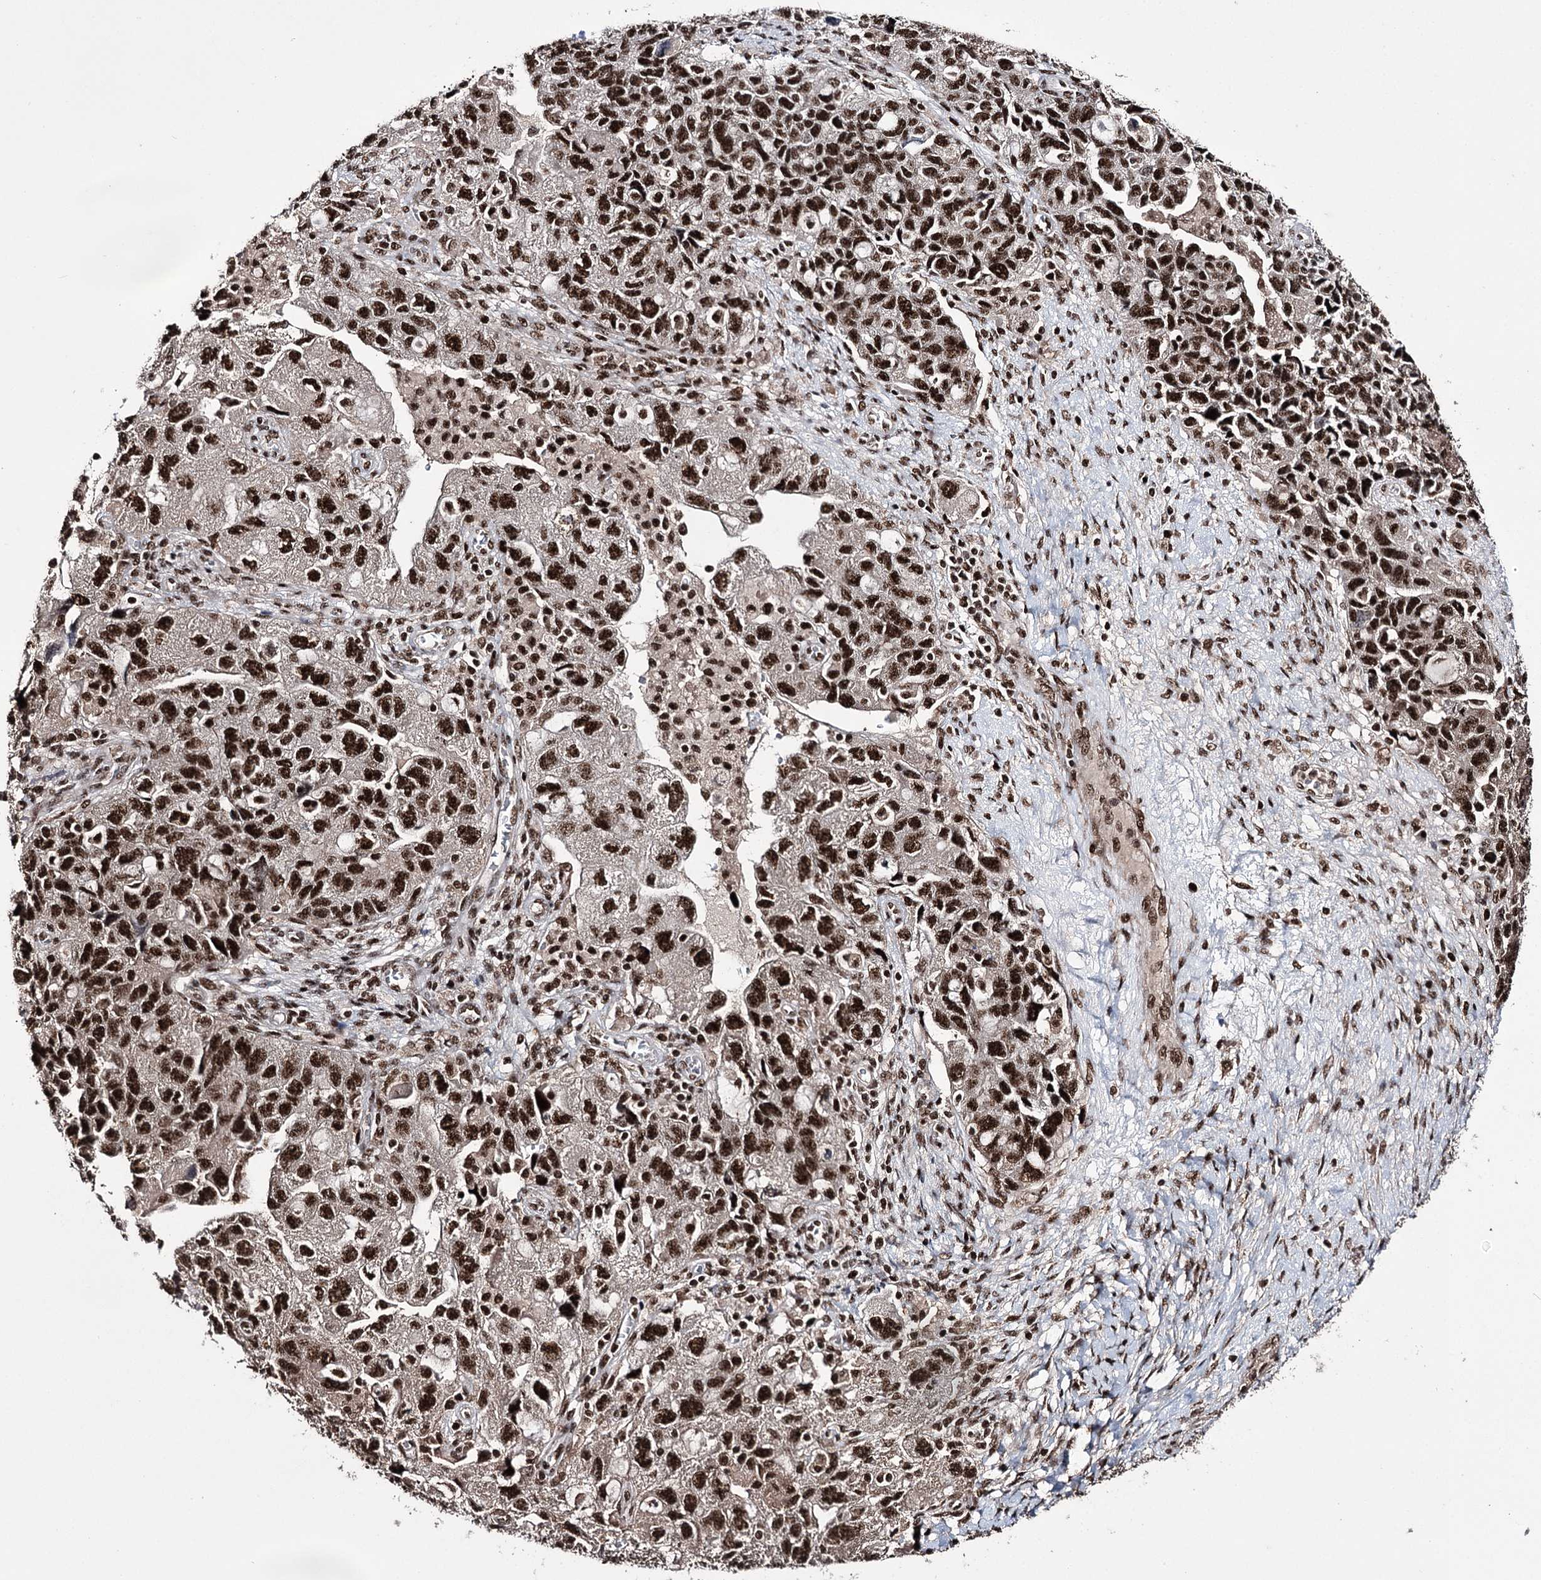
{"staining": {"intensity": "strong", "quantity": ">75%", "location": "nuclear"}, "tissue": "ovarian cancer", "cell_type": "Tumor cells", "image_type": "cancer", "snomed": [{"axis": "morphology", "description": "Carcinoma, NOS"}, {"axis": "morphology", "description": "Cystadenocarcinoma, serous, NOS"}, {"axis": "topography", "description": "Ovary"}], "caption": "This is a photomicrograph of immunohistochemistry (IHC) staining of serous cystadenocarcinoma (ovarian), which shows strong staining in the nuclear of tumor cells.", "gene": "PRPF40A", "patient": {"sex": "female", "age": 69}}